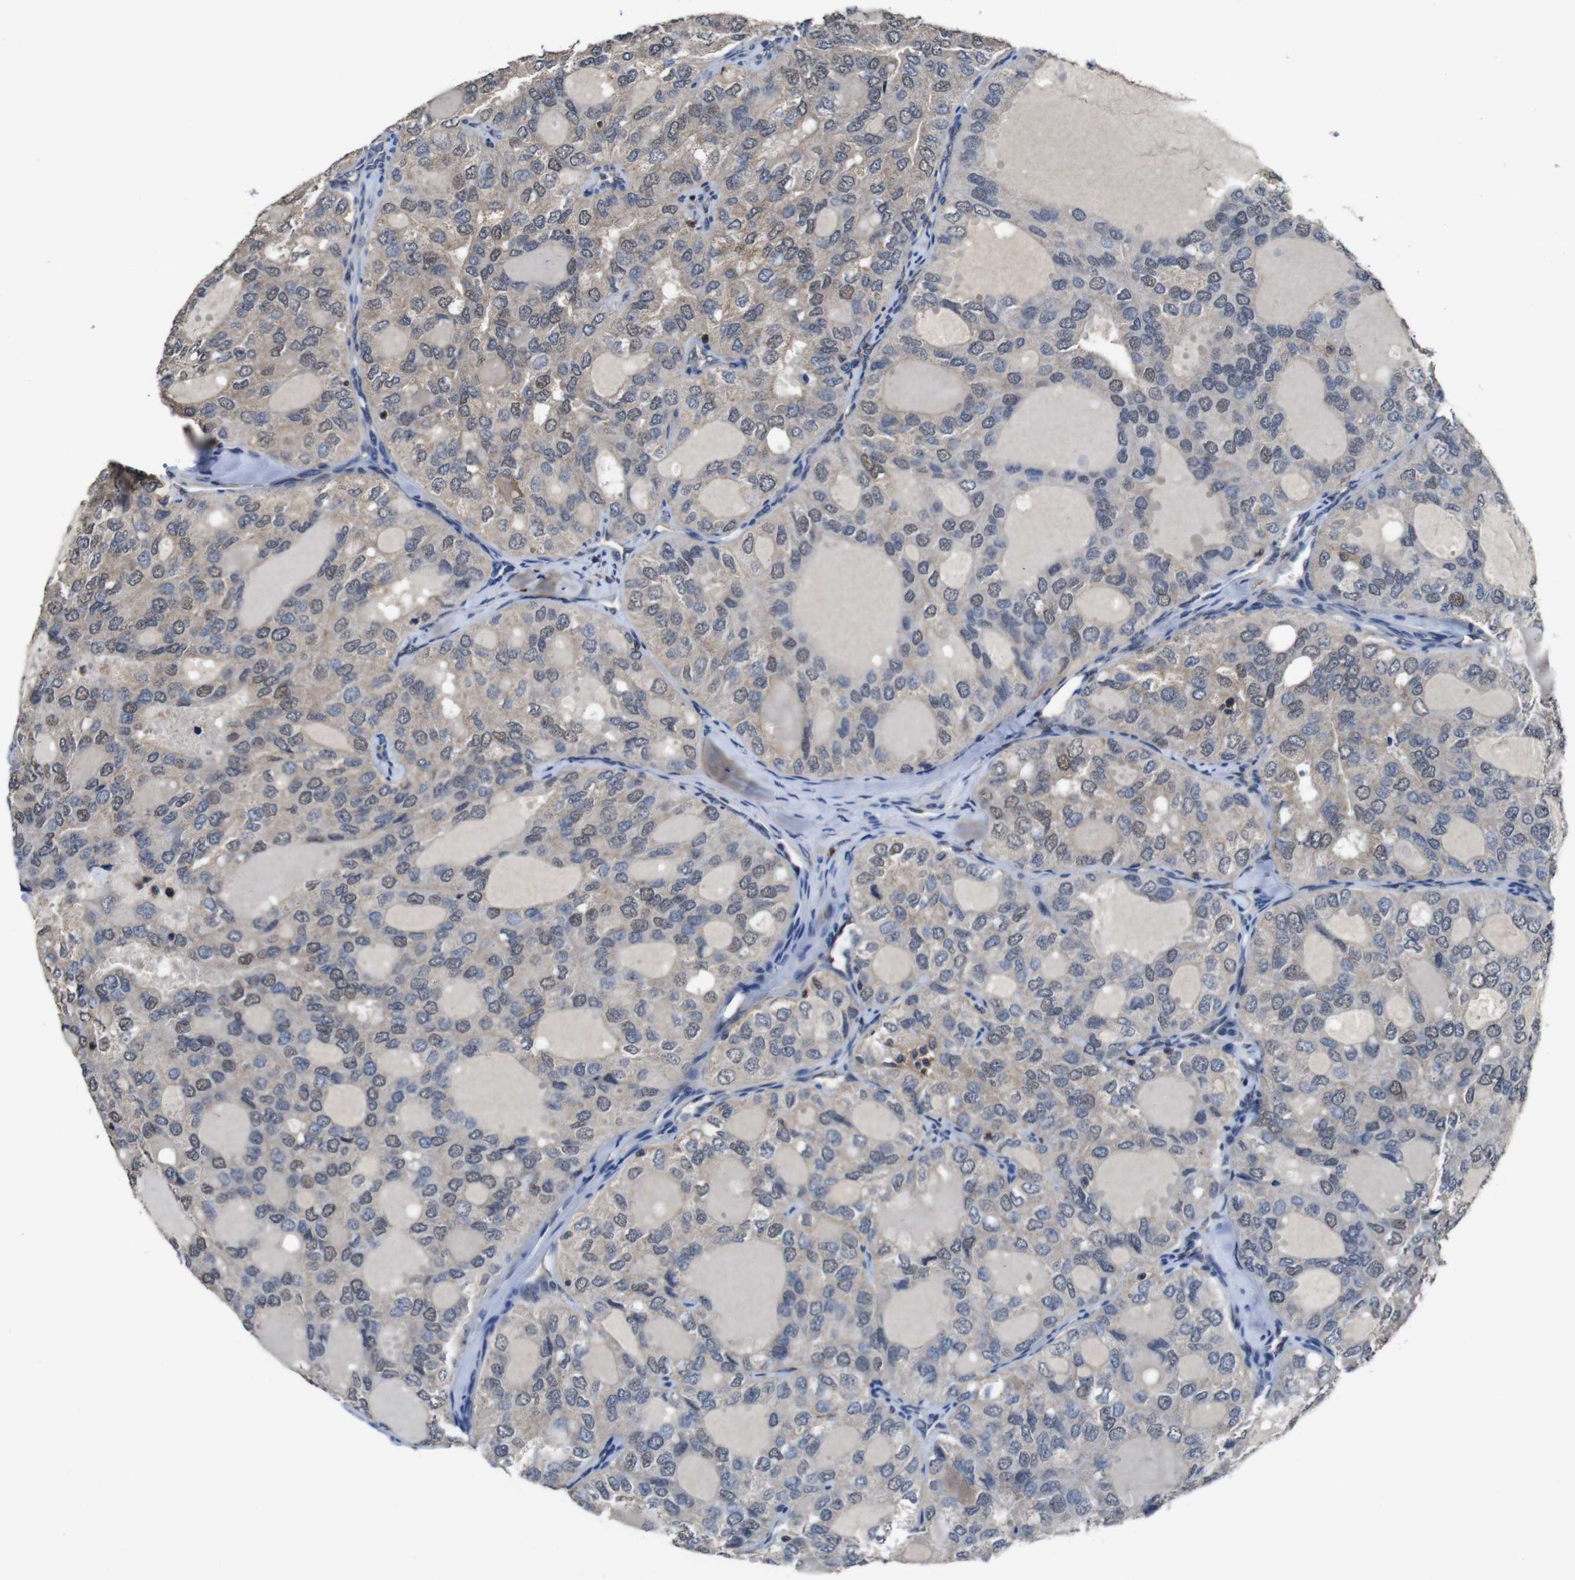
{"staining": {"intensity": "weak", "quantity": "<25%", "location": "nuclear"}, "tissue": "thyroid cancer", "cell_type": "Tumor cells", "image_type": "cancer", "snomed": [{"axis": "morphology", "description": "Follicular adenoma carcinoma, NOS"}, {"axis": "topography", "description": "Thyroid gland"}], "caption": "Tumor cells show no significant protein expression in thyroid cancer (follicular adenoma carcinoma).", "gene": "GLIPR1", "patient": {"sex": "male", "age": 75}}